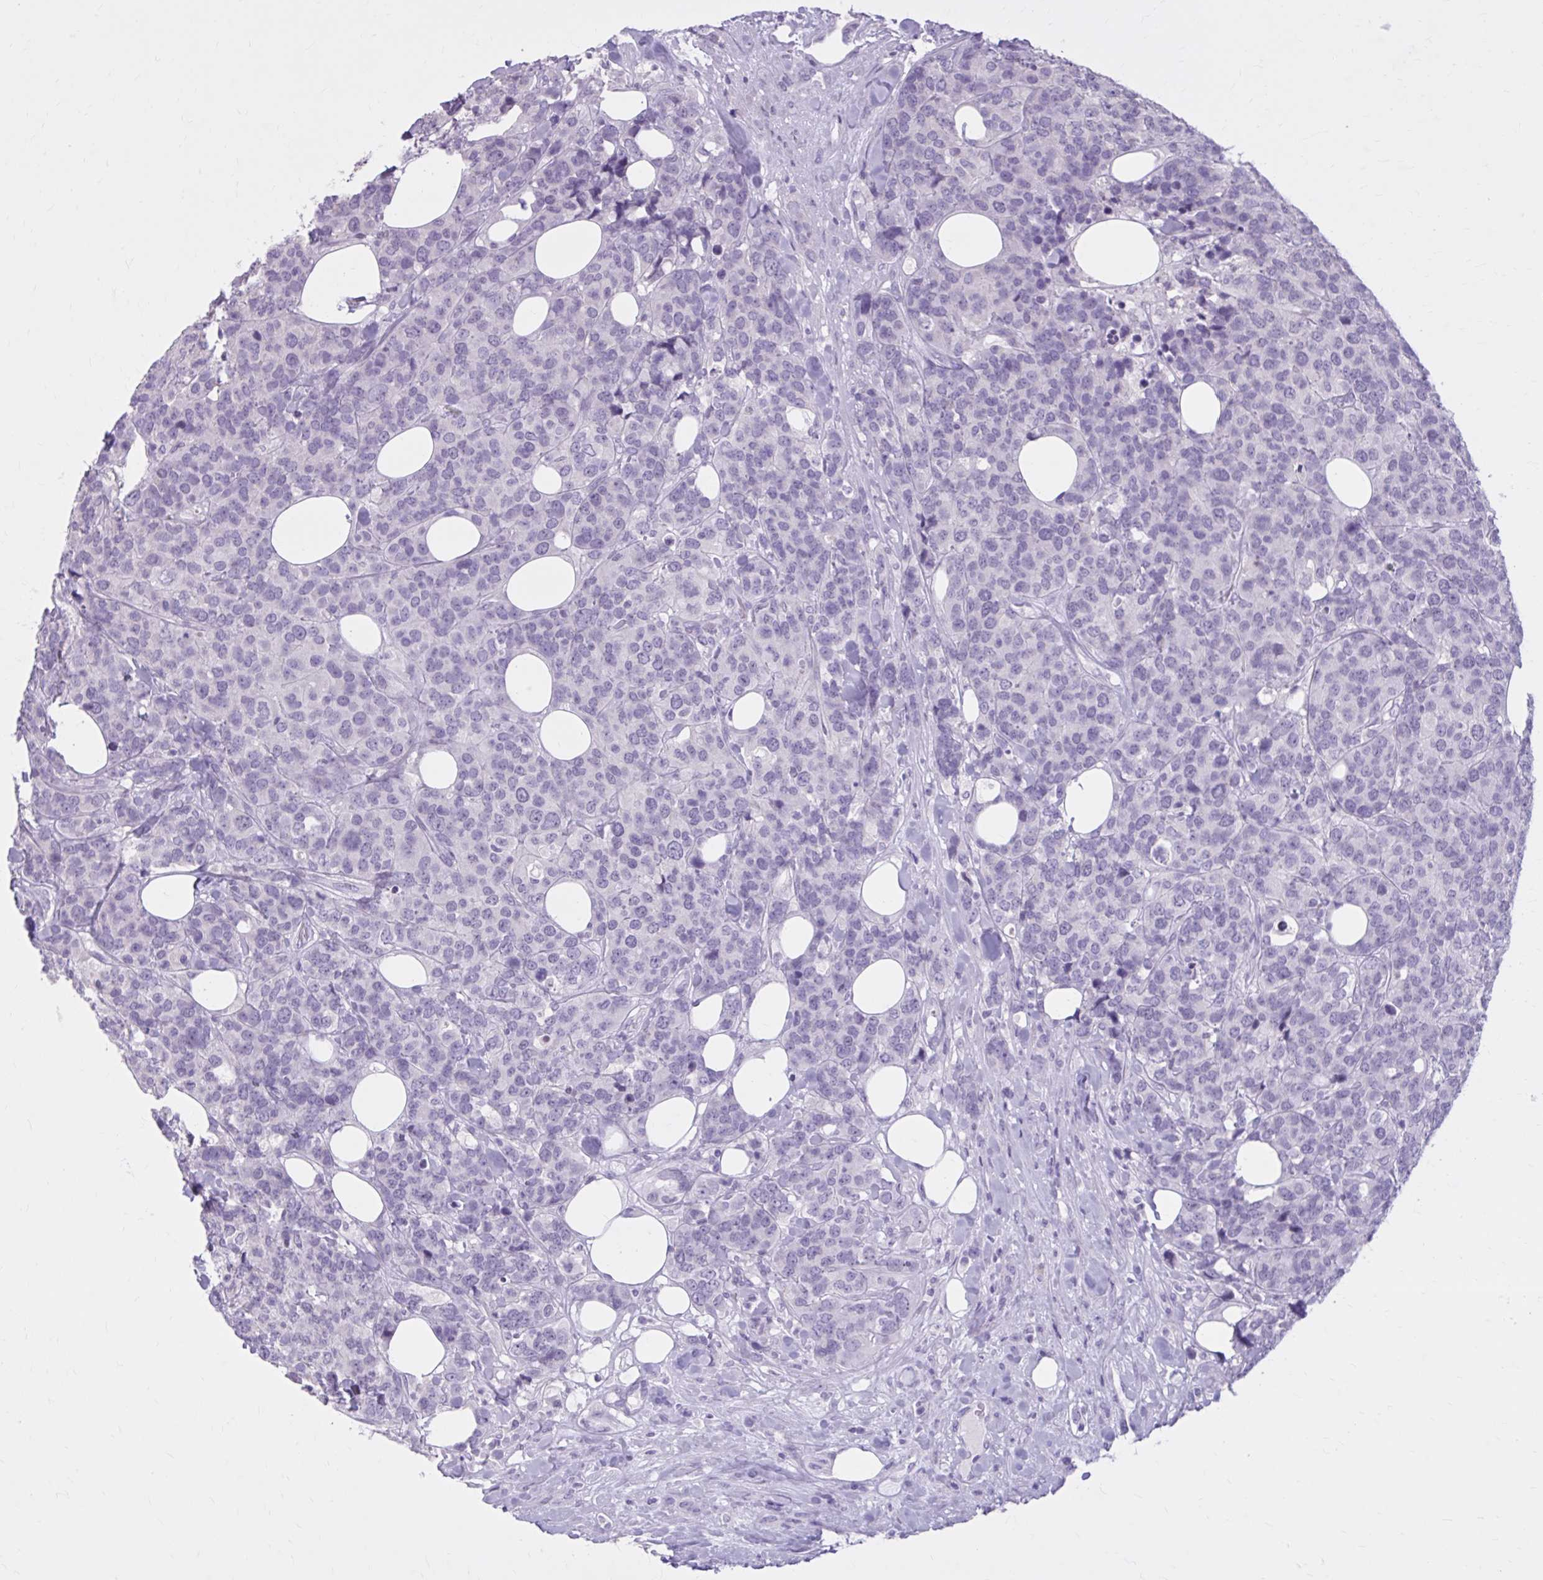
{"staining": {"intensity": "negative", "quantity": "none", "location": "none"}, "tissue": "breast cancer", "cell_type": "Tumor cells", "image_type": "cancer", "snomed": [{"axis": "morphology", "description": "Lobular carcinoma"}, {"axis": "topography", "description": "Breast"}], "caption": "Immunohistochemistry (IHC) histopathology image of human breast cancer (lobular carcinoma) stained for a protein (brown), which exhibits no positivity in tumor cells.", "gene": "OR4B1", "patient": {"sex": "female", "age": 59}}